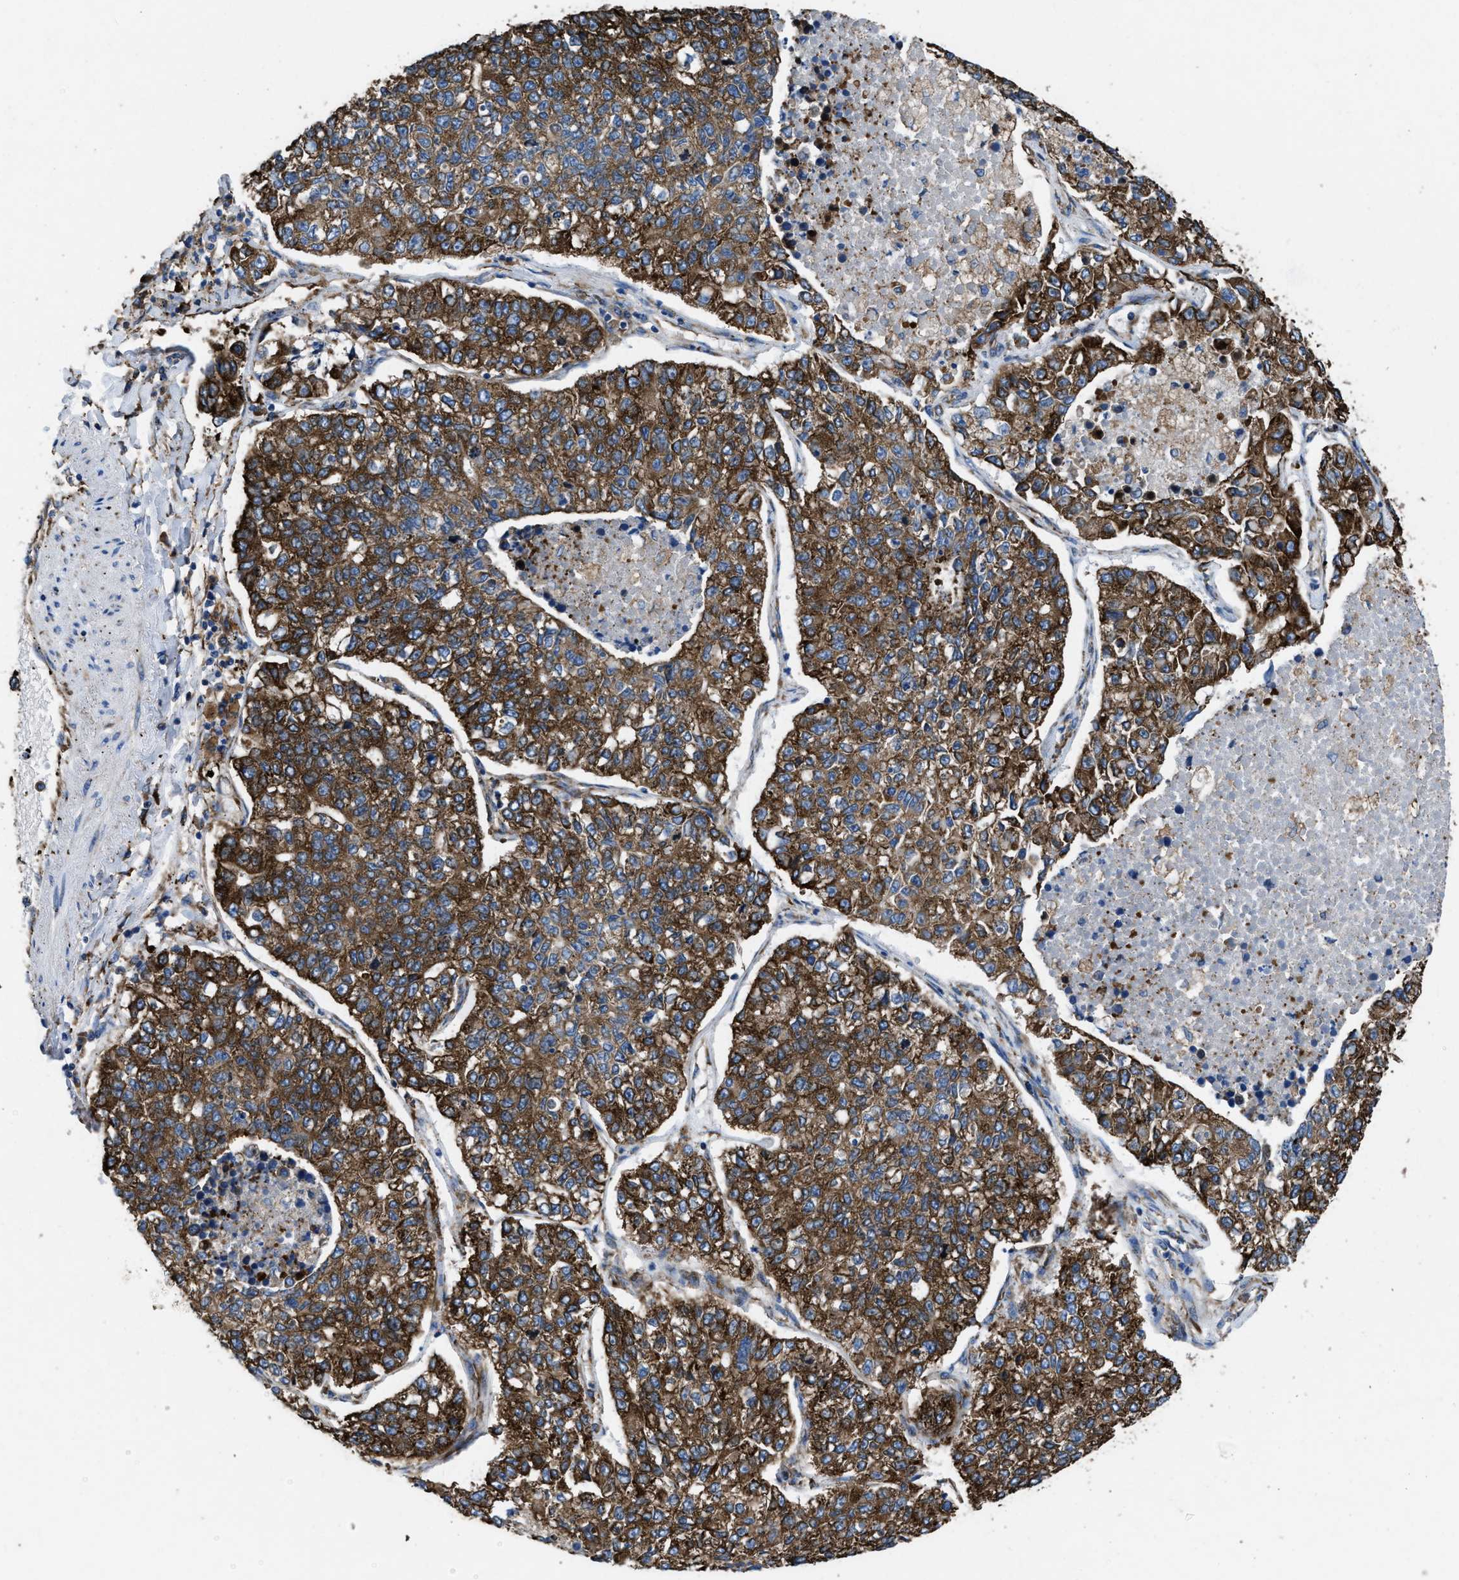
{"staining": {"intensity": "strong", "quantity": ">75%", "location": "cytoplasmic/membranous"}, "tissue": "lung cancer", "cell_type": "Tumor cells", "image_type": "cancer", "snomed": [{"axis": "morphology", "description": "Adenocarcinoma, NOS"}, {"axis": "topography", "description": "Lung"}], "caption": "Protein analysis of lung cancer tissue reveals strong cytoplasmic/membranous staining in approximately >75% of tumor cells. (DAB (3,3'-diaminobenzidine) IHC, brown staining for protein, blue staining for nuclei).", "gene": "CAPRIN1", "patient": {"sex": "male", "age": 49}}